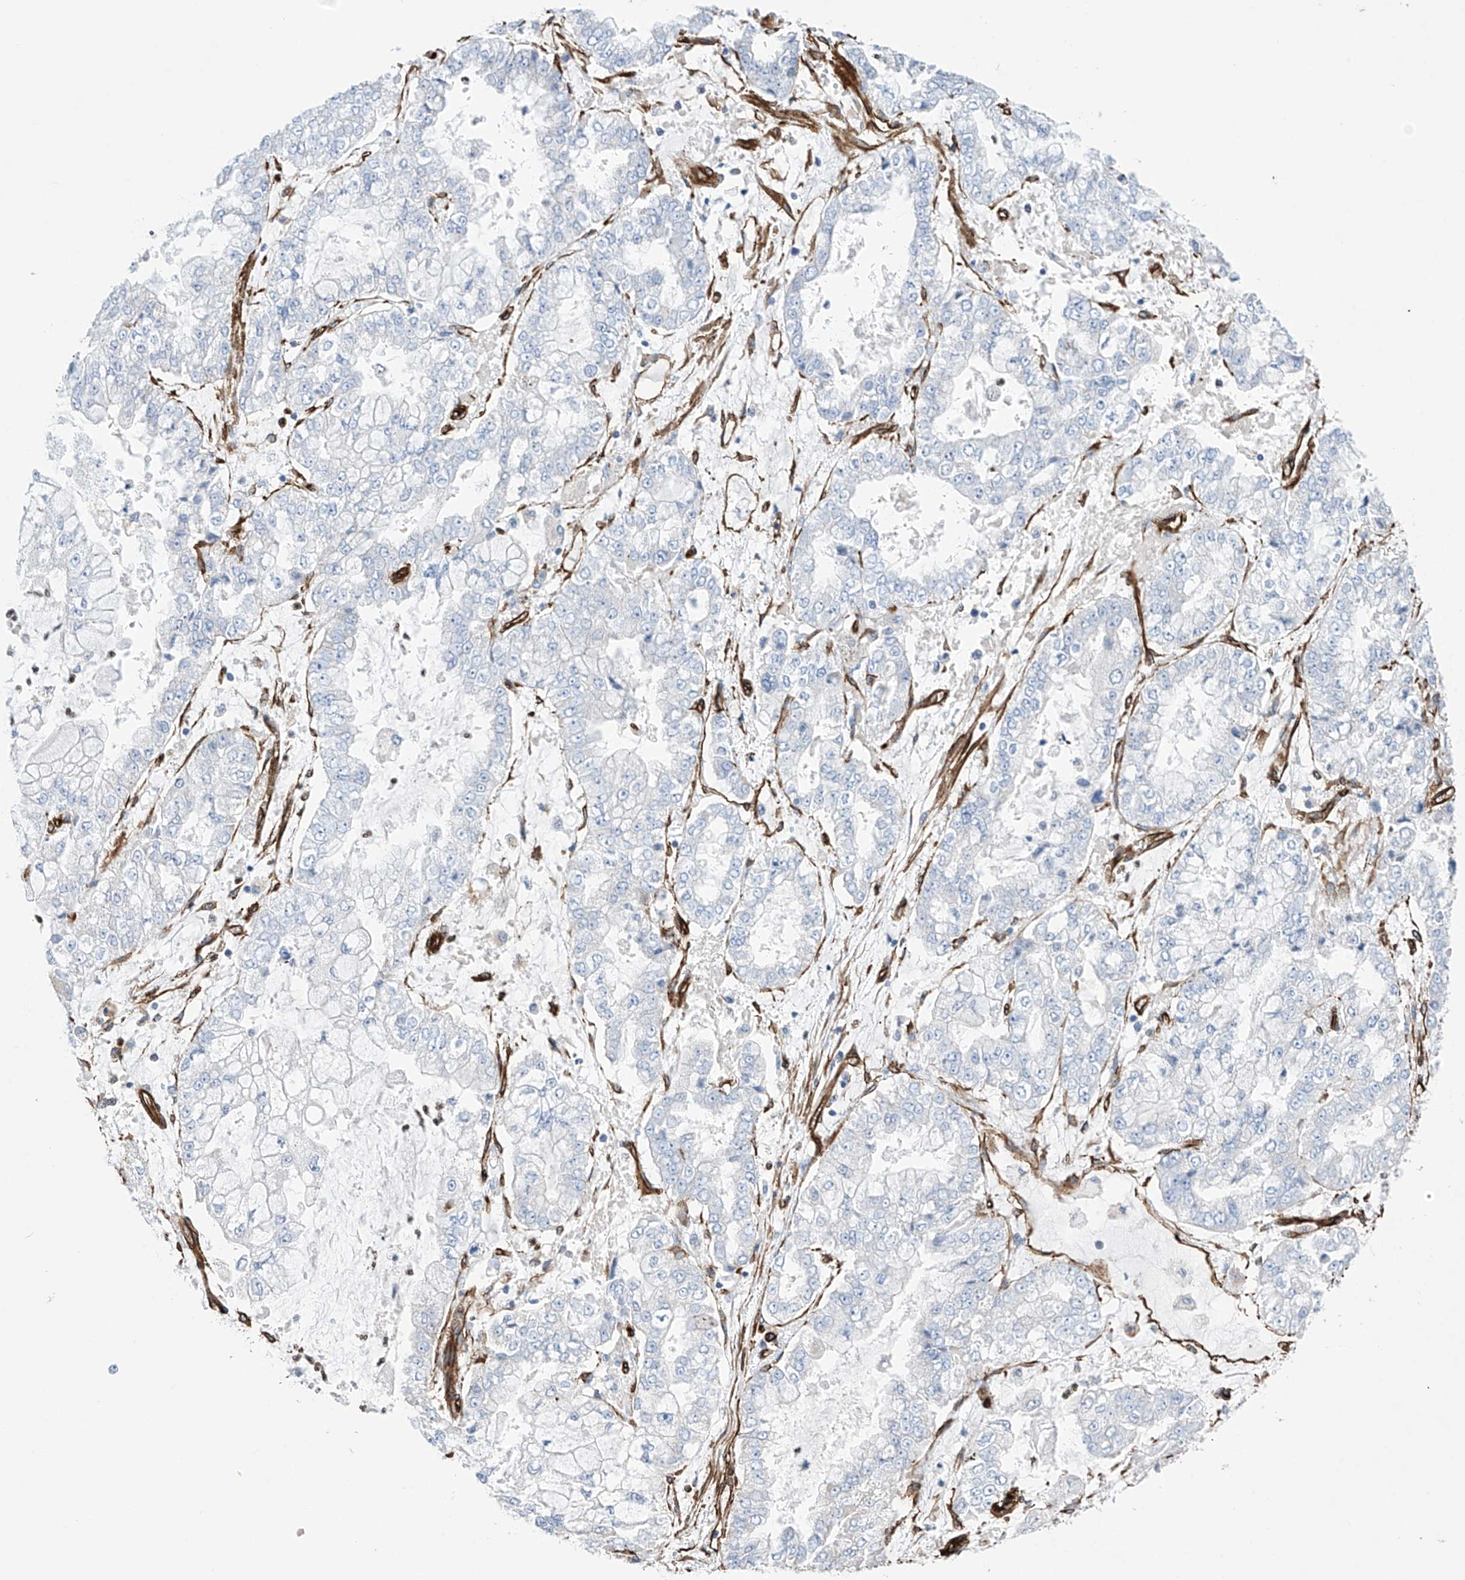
{"staining": {"intensity": "negative", "quantity": "none", "location": "none"}, "tissue": "stomach cancer", "cell_type": "Tumor cells", "image_type": "cancer", "snomed": [{"axis": "morphology", "description": "Adenocarcinoma, NOS"}, {"axis": "topography", "description": "Stomach"}], "caption": "The micrograph exhibits no staining of tumor cells in stomach cancer (adenocarcinoma).", "gene": "UBTD1", "patient": {"sex": "male", "age": 76}}